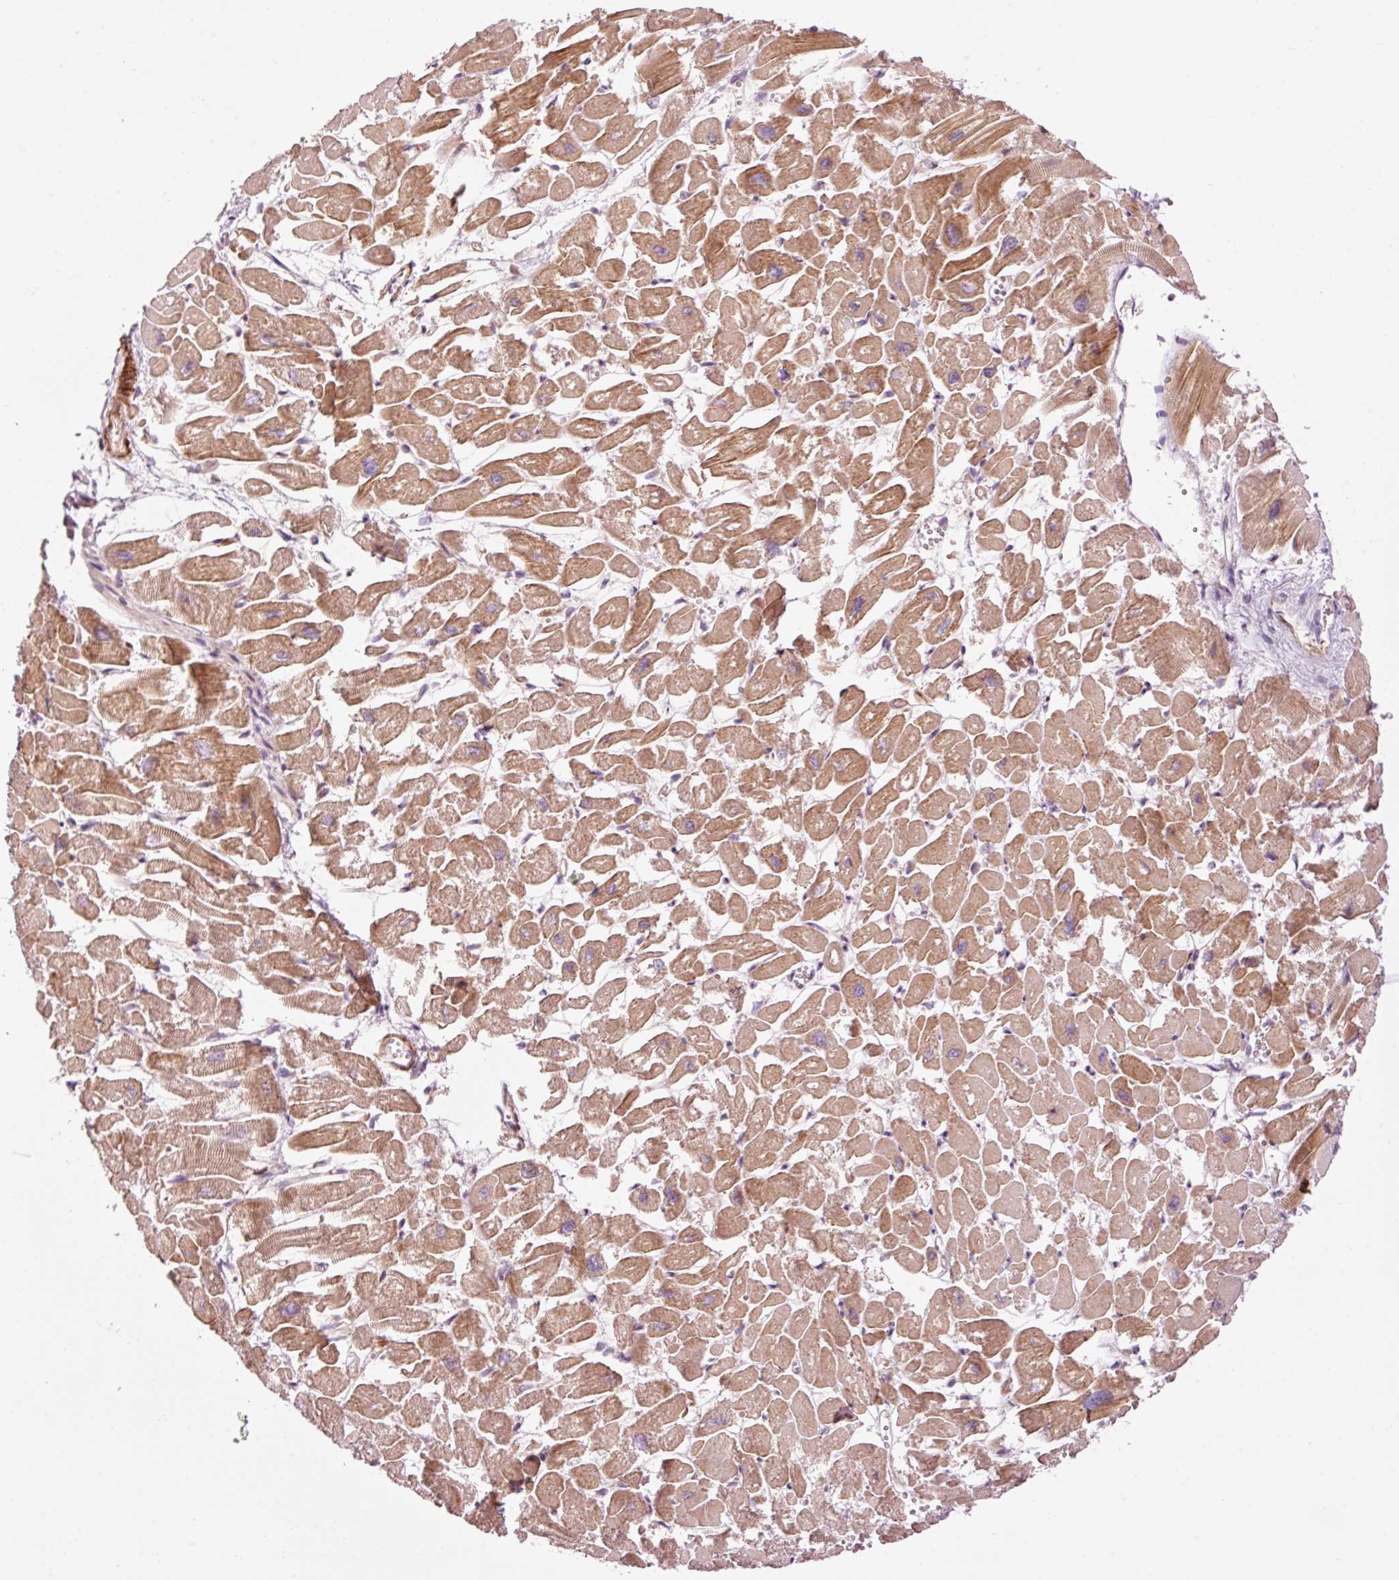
{"staining": {"intensity": "strong", "quantity": ">75%", "location": "cytoplasmic/membranous"}, "tissue": "heart muscle", "cell_type": "Cardiomyocytes", "image_type": "normal", "snomed": [{"axis": "morphology", "description": "Normal tissue, NOS"}, {"axis": "topography", "description": "Heart"}], "caption": "Immunohistochemistry (IHC) staining of benign heart muscle, which reveals high levels of strong cytoplasmic/membranous staining in about >75% of cardiomyocytes indicating strong cytoplasmic/membranous protein expression. The staining was performed using DAB (3,3'-diaminobenzidine) (brown) for protein detection and nuclei were counterstained in hematoxylin (blue).", "gene": "ANKRD20A1", "patient": {"sex": "male", "age": 54}}